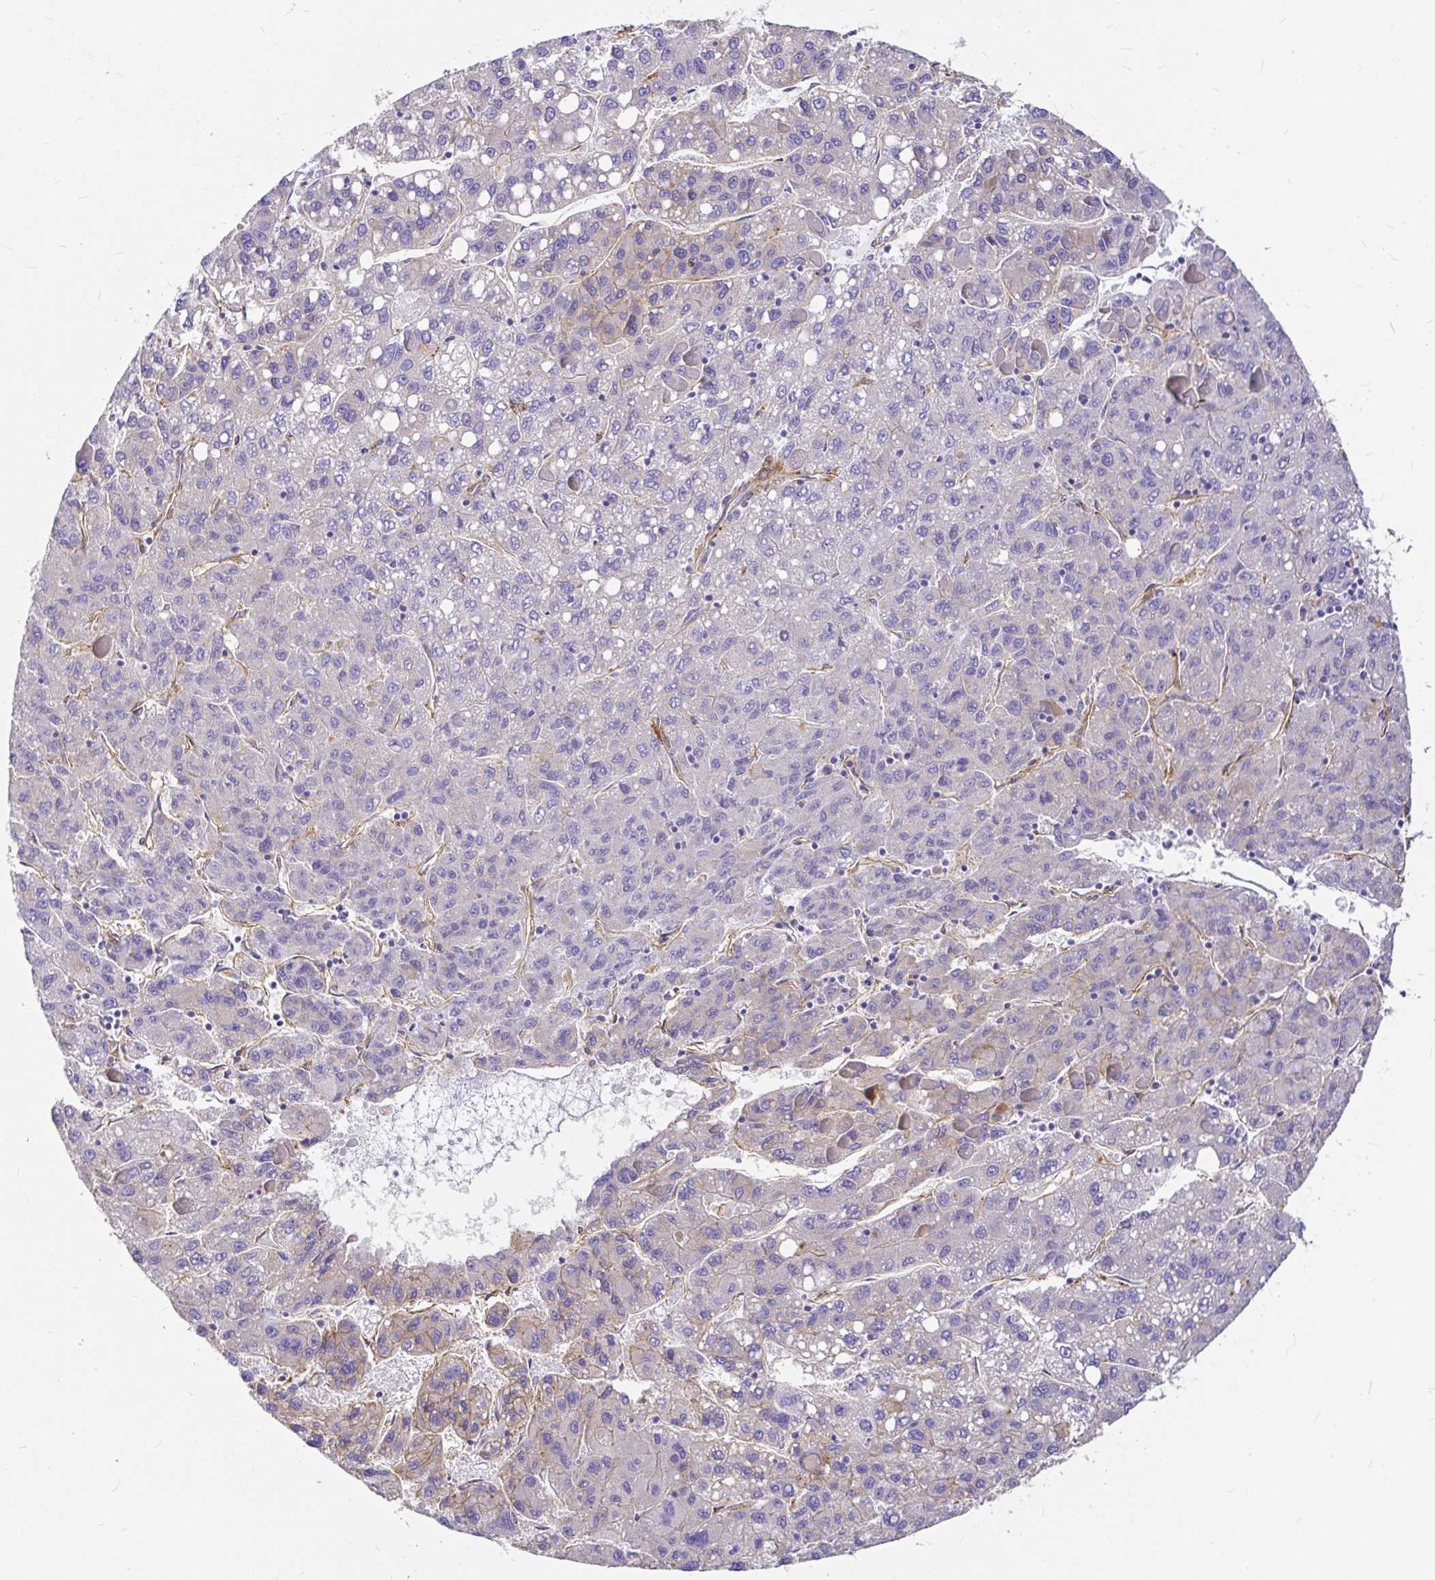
{"staining": {"intensity": "negative", "quantity": "none", "location": "none"}, "tissue": "liver cancer", "cell_type": "Tumor cells", "image_type": "cancer", "snomed": [{"axis": "morphology", "description": "Carcinoma, Hepatocellular, NOS"}, {"axis": "topography", "description": "Liver"}], "caption": "This is an IHC photomicrograph of human liver cancer. There is no positivity in tumor cells.", "gene": "MYO1B", "patient": {"sex": "female", "age": 82}}